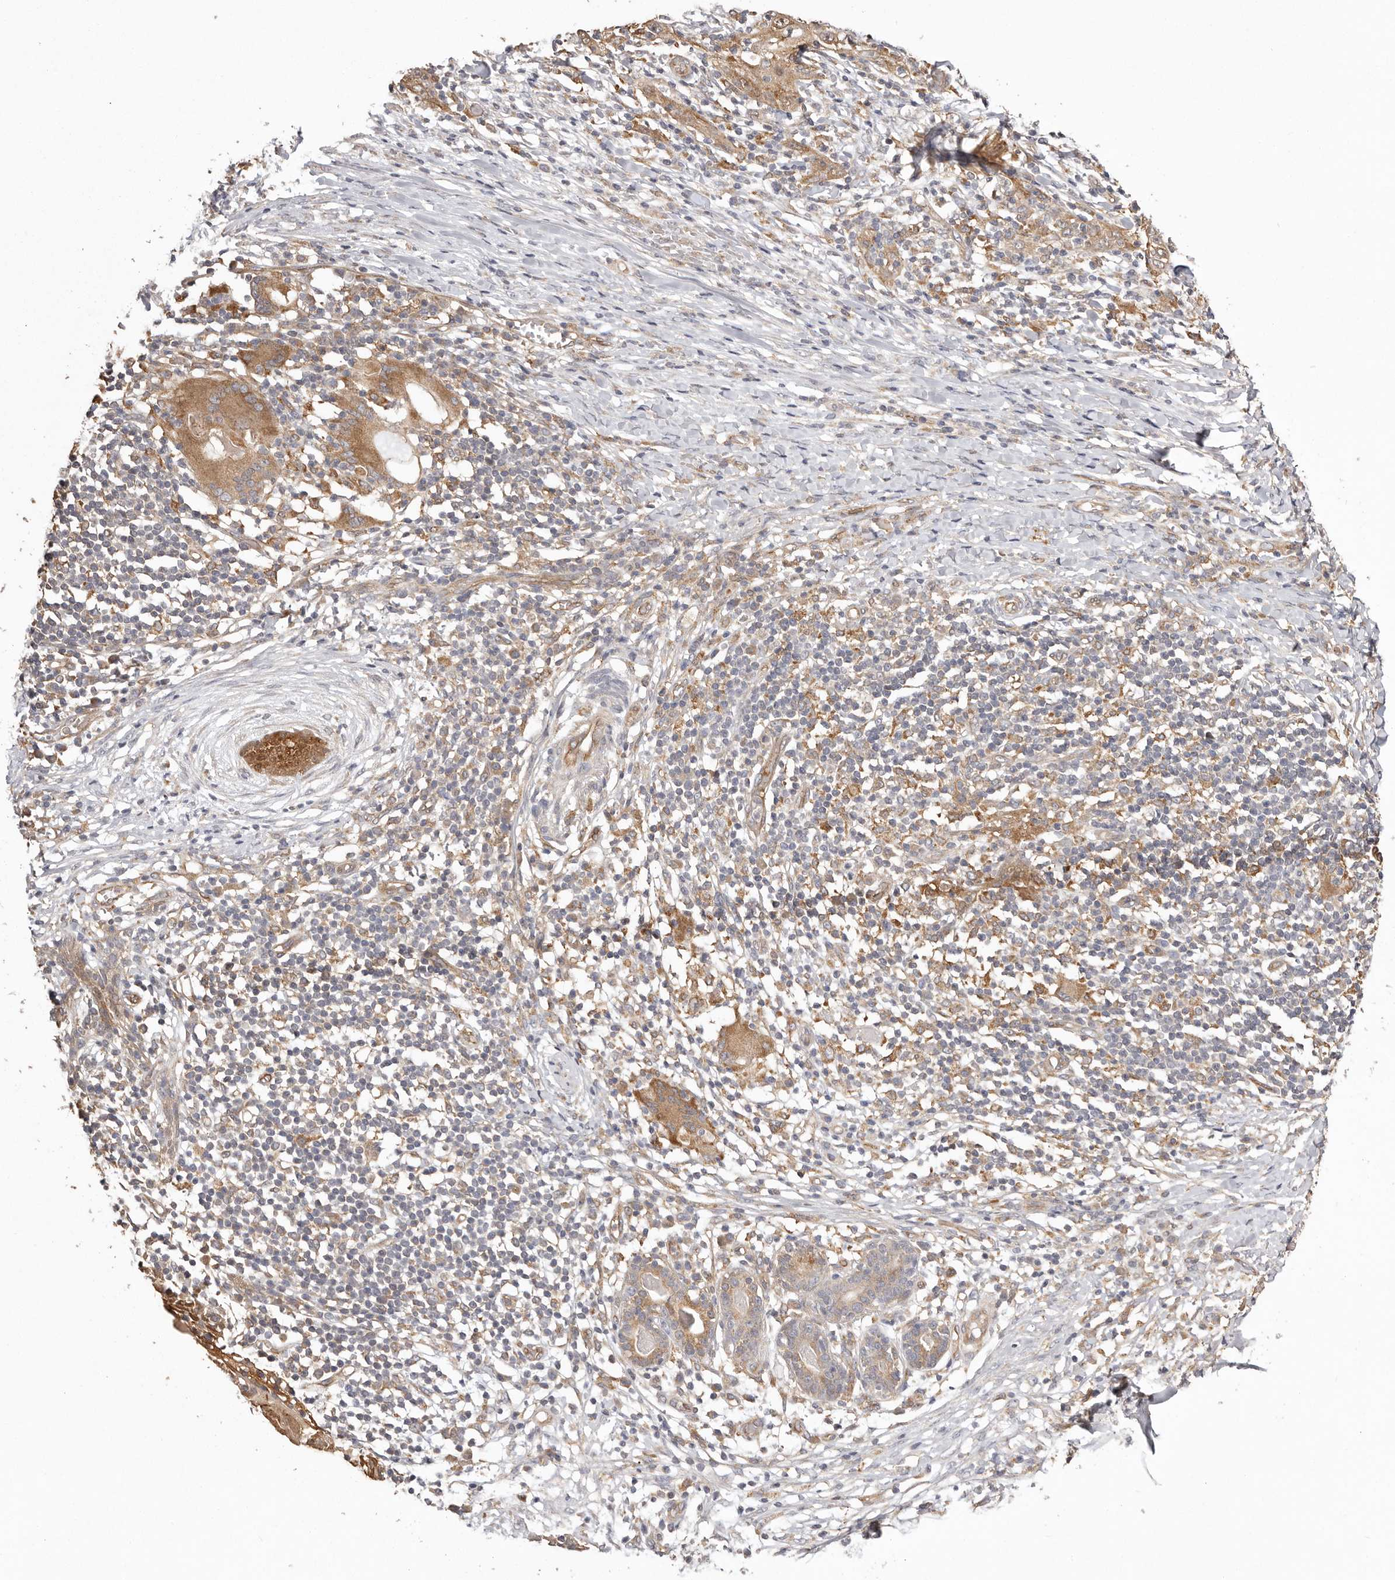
{"staining": {"intensity": "moderate", "quantity": ">75%", "location": "cytoplasmic/membranous"}, "tissue": "skin cancer", "cell_type": "Tumor cells", "image_type": "cancer", "snomed": [{"axis": "morphology", "description": "Squamous cell carcinoma, NOS"}, {"axis": "topography", "description": "Skin"}], "caption": "Immunohistochemistry (IHC) of skin squamous cell carcinoma exhibits medium levels of moderate cytoplasmic/membranous staining in approximately >75% of tumor cells. The protein is stained brown, and the nuclei are stained in blue (DAB IHC with brightfield microscopy, high magnification).", "gene": "UBR2", "patient": {"sex": "female", "age": 88}}